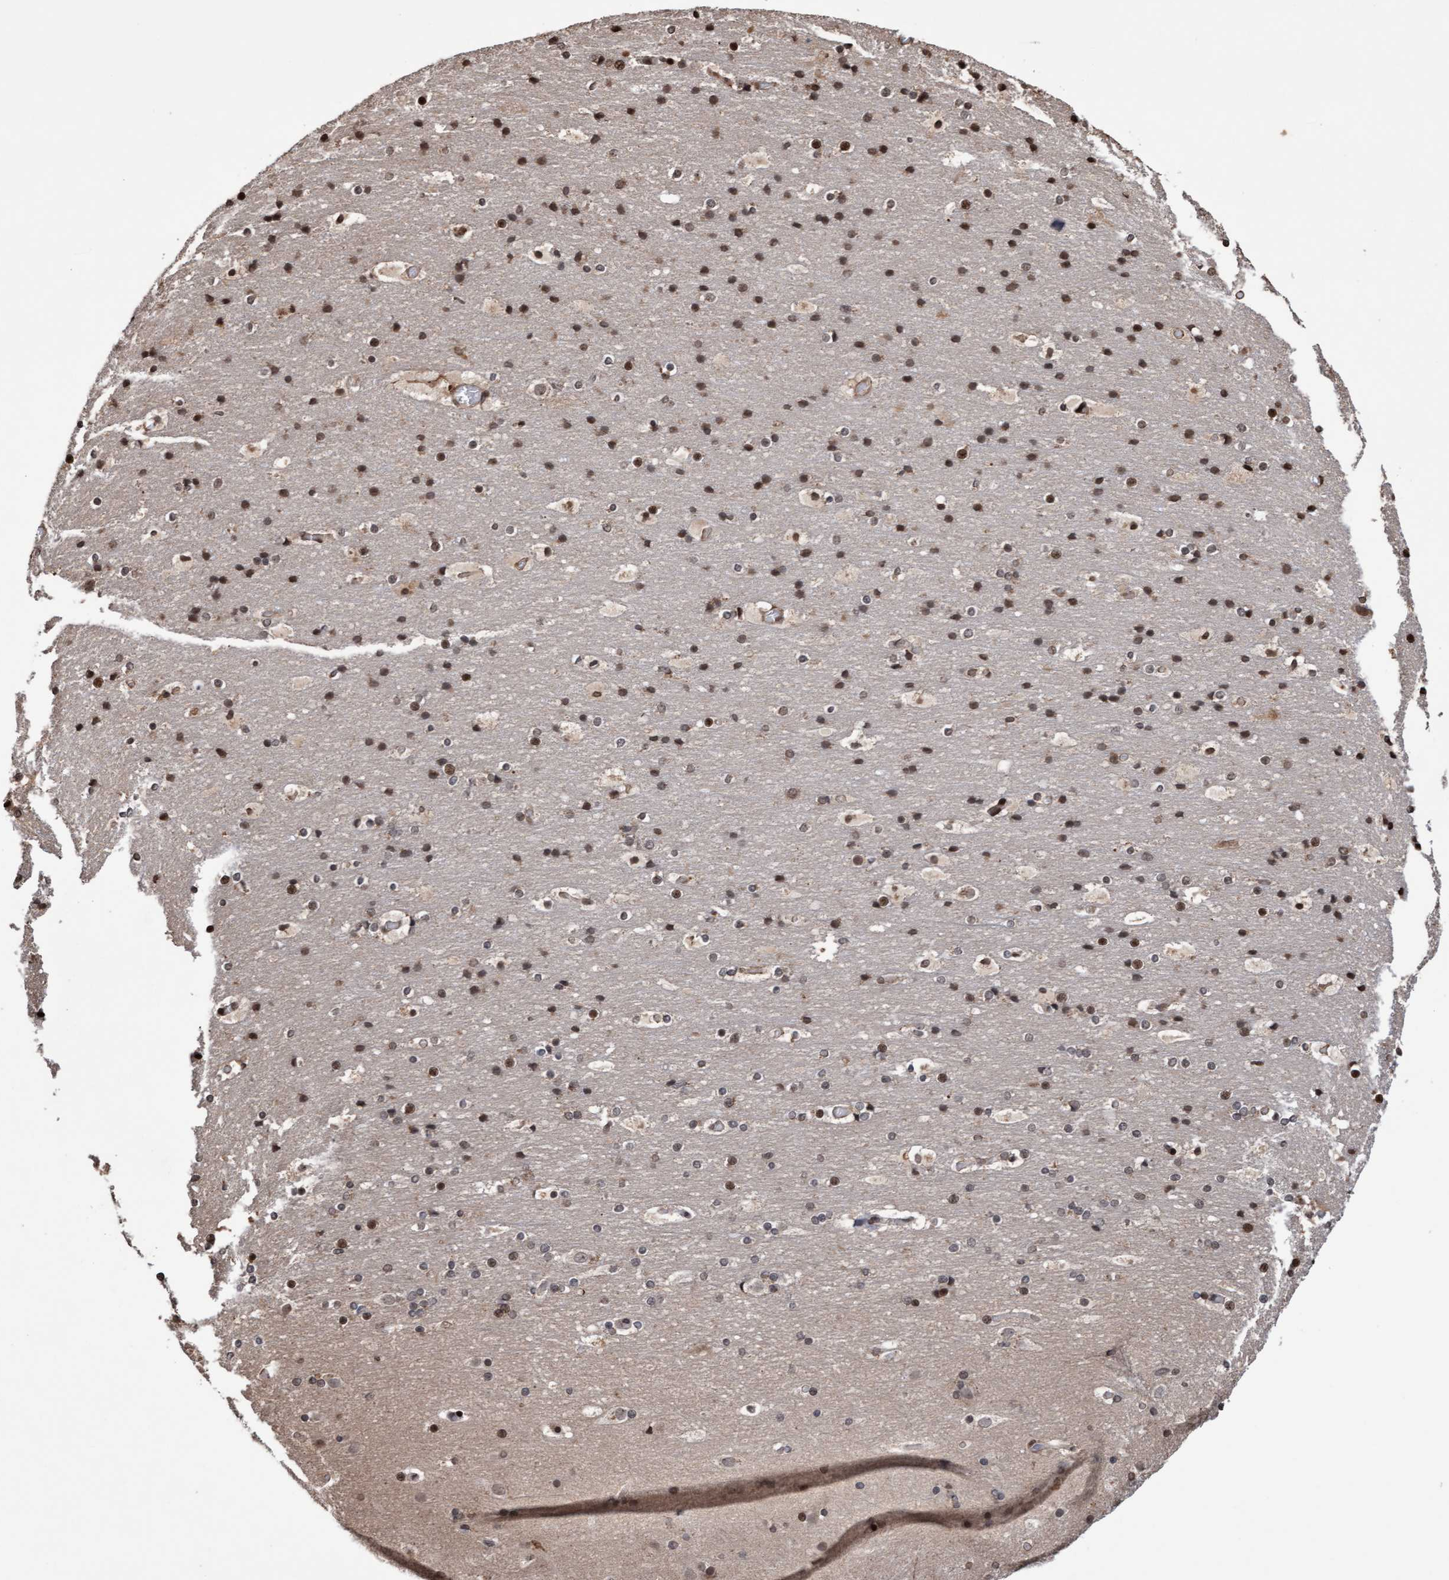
{"staining": {"intensity": "moderate", "quantity": ">75%", "location": "cytoplasmic/membranous"}, "tissue": "cerebral cortex", "cell_type": "Endothelial cells", "image_type": "normal", "snomed": [{"axis": "morphology", "description": "Normal tissue, NOS"}, {"axis": "topography", "description": "Cerebral cortex"}], "caption": "Immunohistochemical staining of normal human cerebral cortex displays medium levels of moderate cytoplasmic/membranous staining in about >75% of endothelial cells. (DAB (3,3'-diaminobenzidine) IHC with brightfield microscopy, high magnification).", "gene": "PECR", "patient": {"sex": "male", "age": 57}}